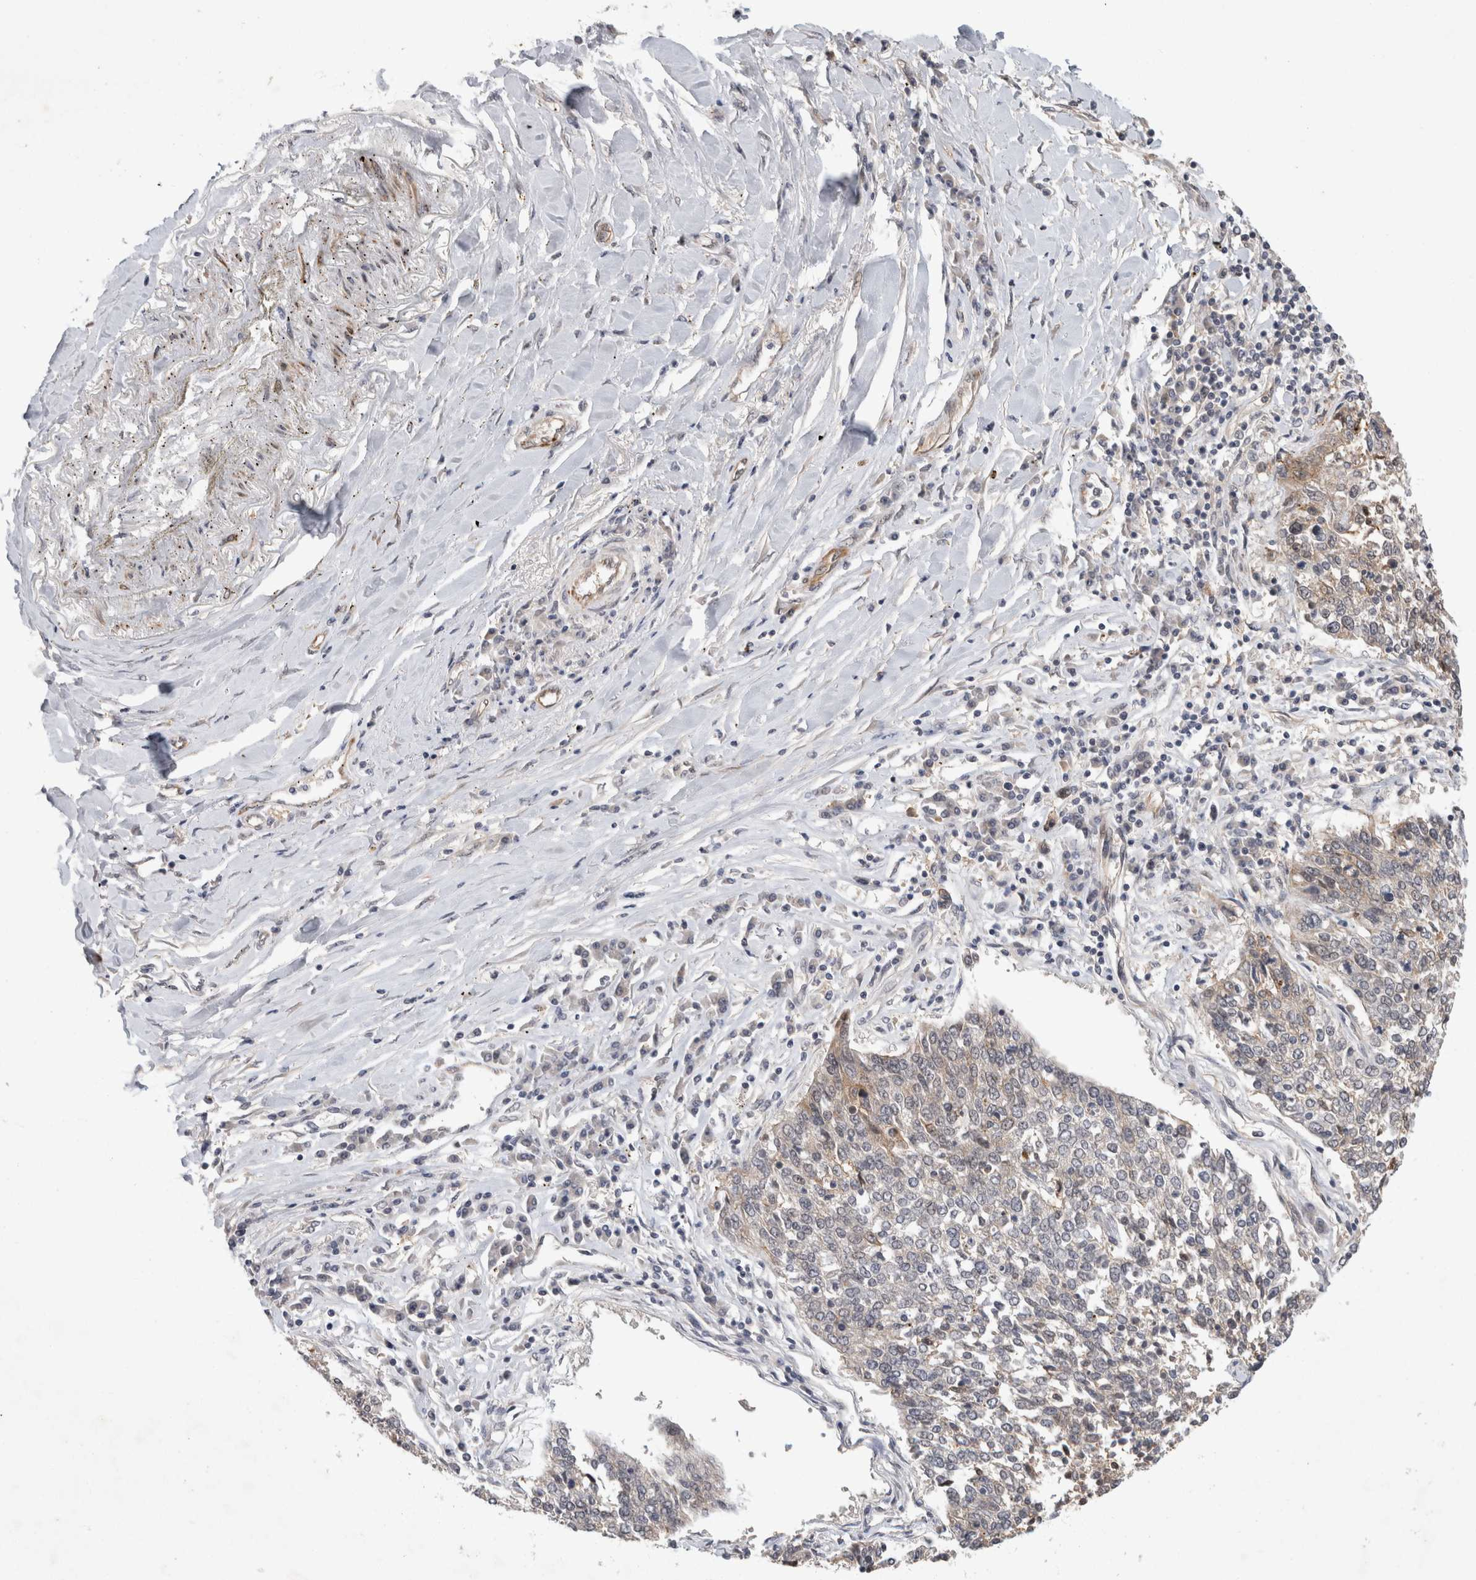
{"staining": {"intensity": "negative", "quantity": "none", "location": "none"}, "tissue": "lung cancer", "cell_type": "Tumor cells", "image_type": "cancer", "snomed": [{"axis": "morphology", "description": "Normal tissue, NOS"}, {"axis": "morphology", "description": "Squamous cell carcinoma, NOS"}, {"axis": "topography", "description": "Cartilage tissue"}, {"axis": "topography", "description": "Bronchus"}, {"axis": "topography", "description": "Lung"}, {"axis": "topography", "description": "Peripheral nerve tissue"}], "caption": "The micrograph displays no staining of tumor cells in lung cancer (squamous cell carcinoma). (DAB (3,3'-diaminobenzidine) IHC visualized using brightfield microscopy, high magnification).", "gene": "CRISPLD1", "patient": {"sex": "female", "age": 49}}